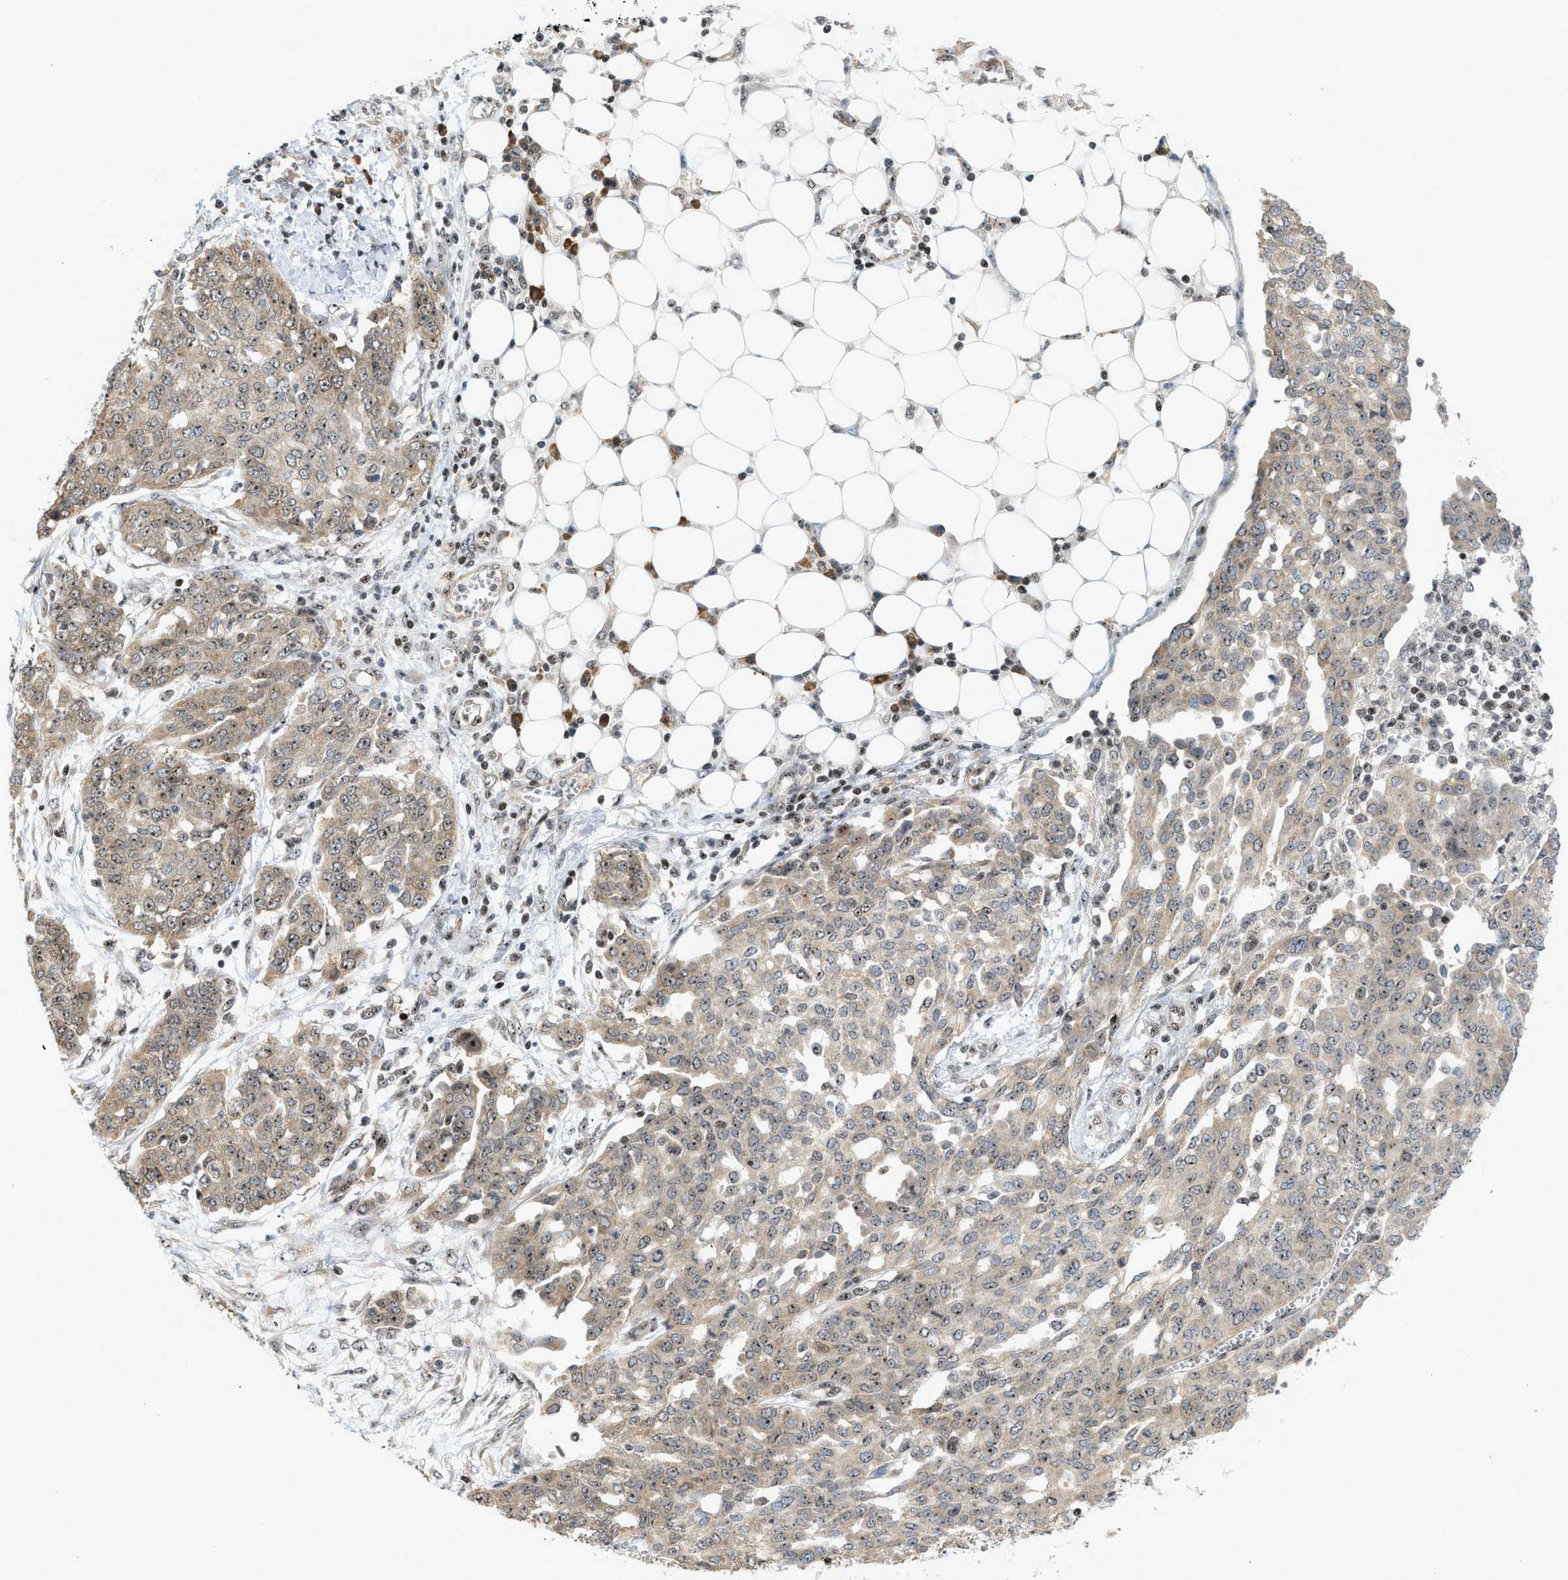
{"staining": {"intensity": "moderate", "quantity": "25%-75%", "location": "nuclear"}, "tissue": "ovarian cancer", "cell_type": "Tumor cells", "image_type": "cancer", "snomed": [{"axis": "morphology", "description": "Cystadenocarcinoma, serous, NOS"}, {"axis": "topography", "description": "Soft tissue"}, {"axis": "topography", "description": "Ovary"}], "caption": "A histopathology image of human serous cystadenocarcinoma (ovarian) stained for a protein exhibits moderate nuclear brown staining in tumor cells.", "gene": "ZNF22", "patient": {"sex": "female", "age": 57}}